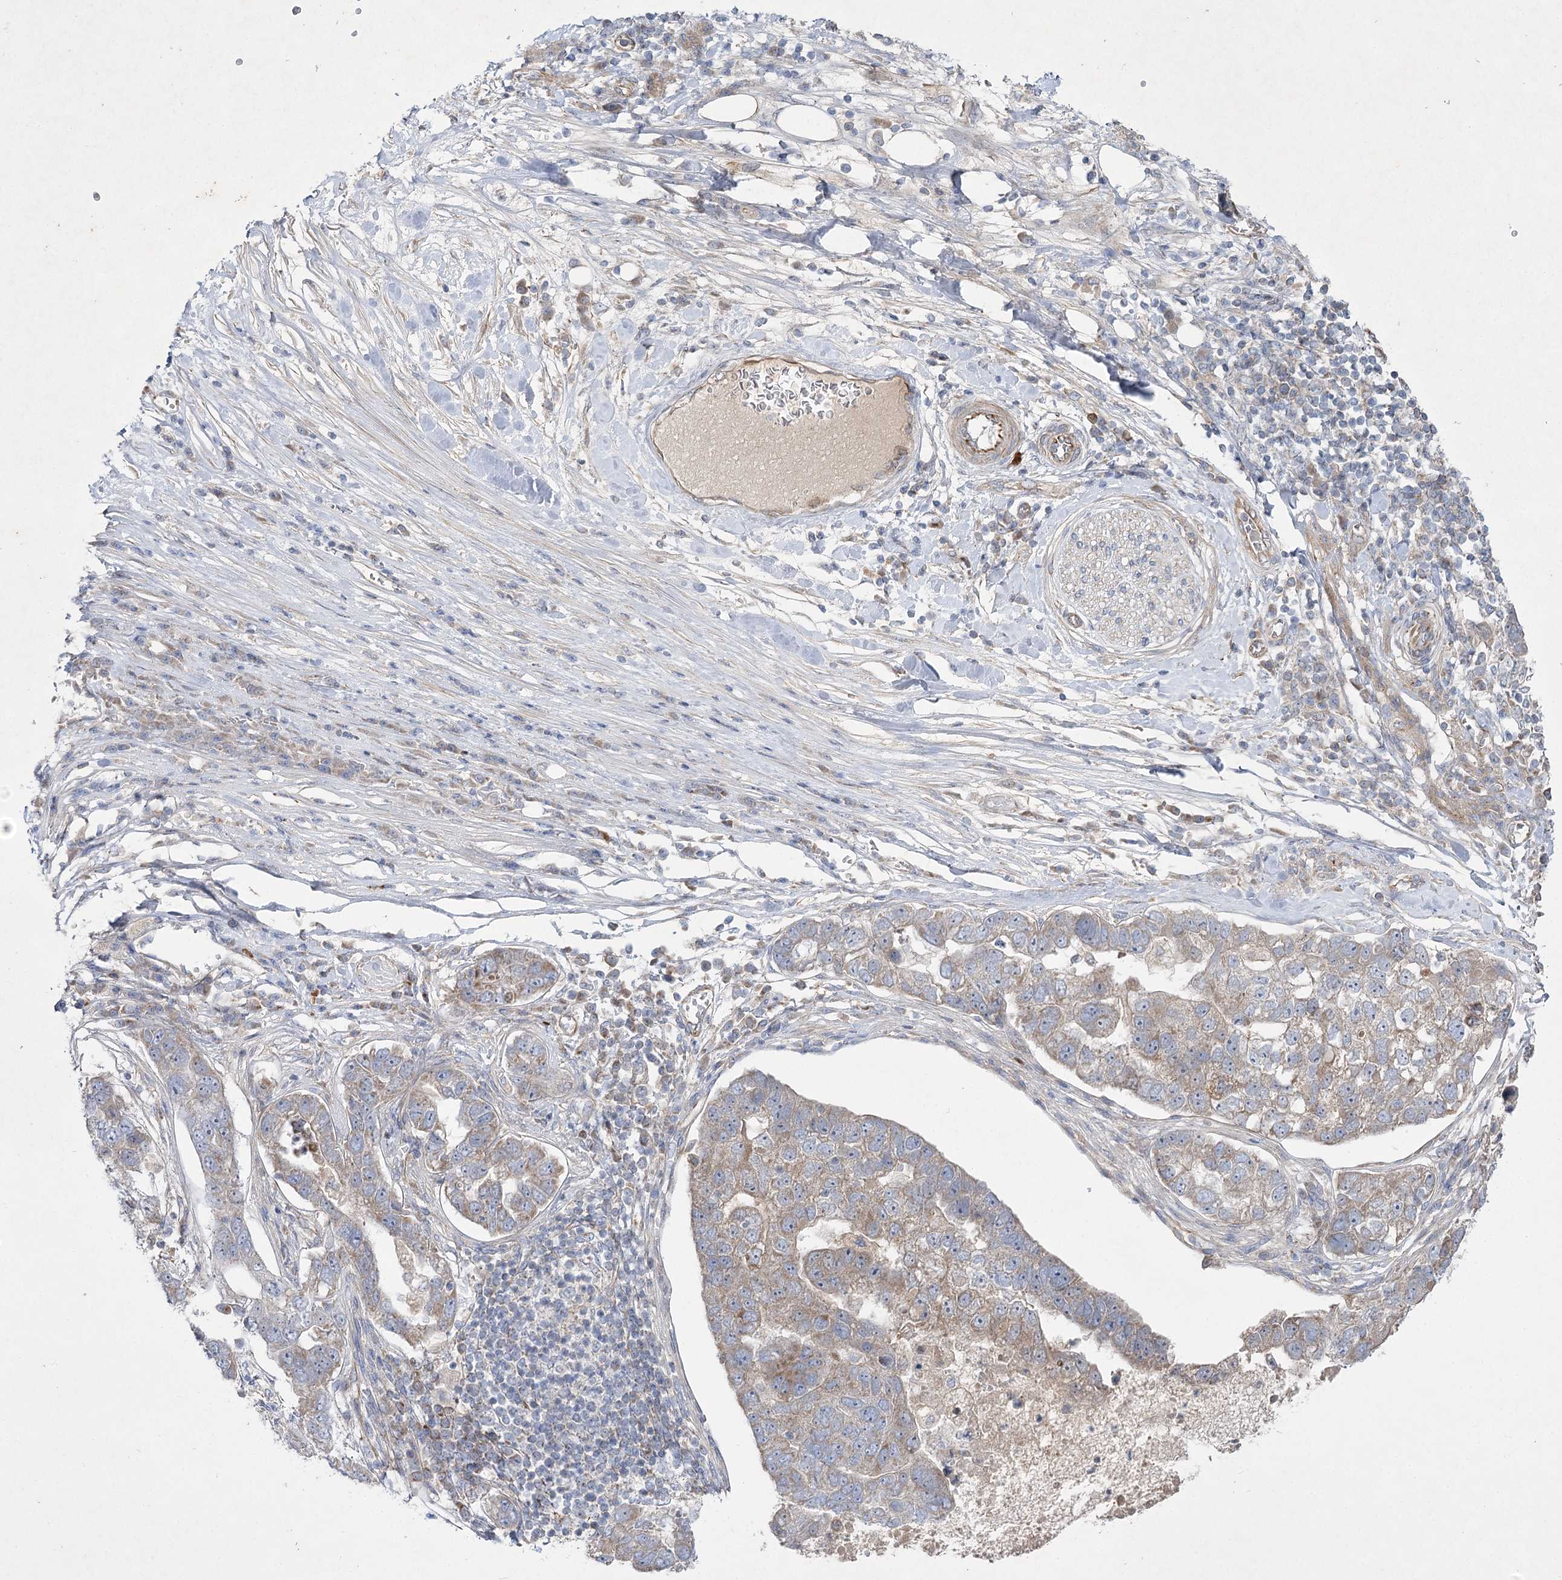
{"staining": {"intensity": "weak", "quantity": ">75%", "location": "cytoplasmic/membranous"}, "tissue": "pancreatic cancer", "cell_type": "Tumor cells", "image_type": "cancer", "snomed": [{"axis": "morphology", "description": "Adenocarcinoma, NOS"}, {"axis": "topography", "description": "Pancreas"}], "caption": "A brown stain highlights weak cytoplasmic/membranous expression of a protein in pancreatic cancer (adenocarcinoma) tumor cells. Nuclei are stained in blue.", "gene": "KIAA0825", "patient": {"sex": "female", "age": 61}}